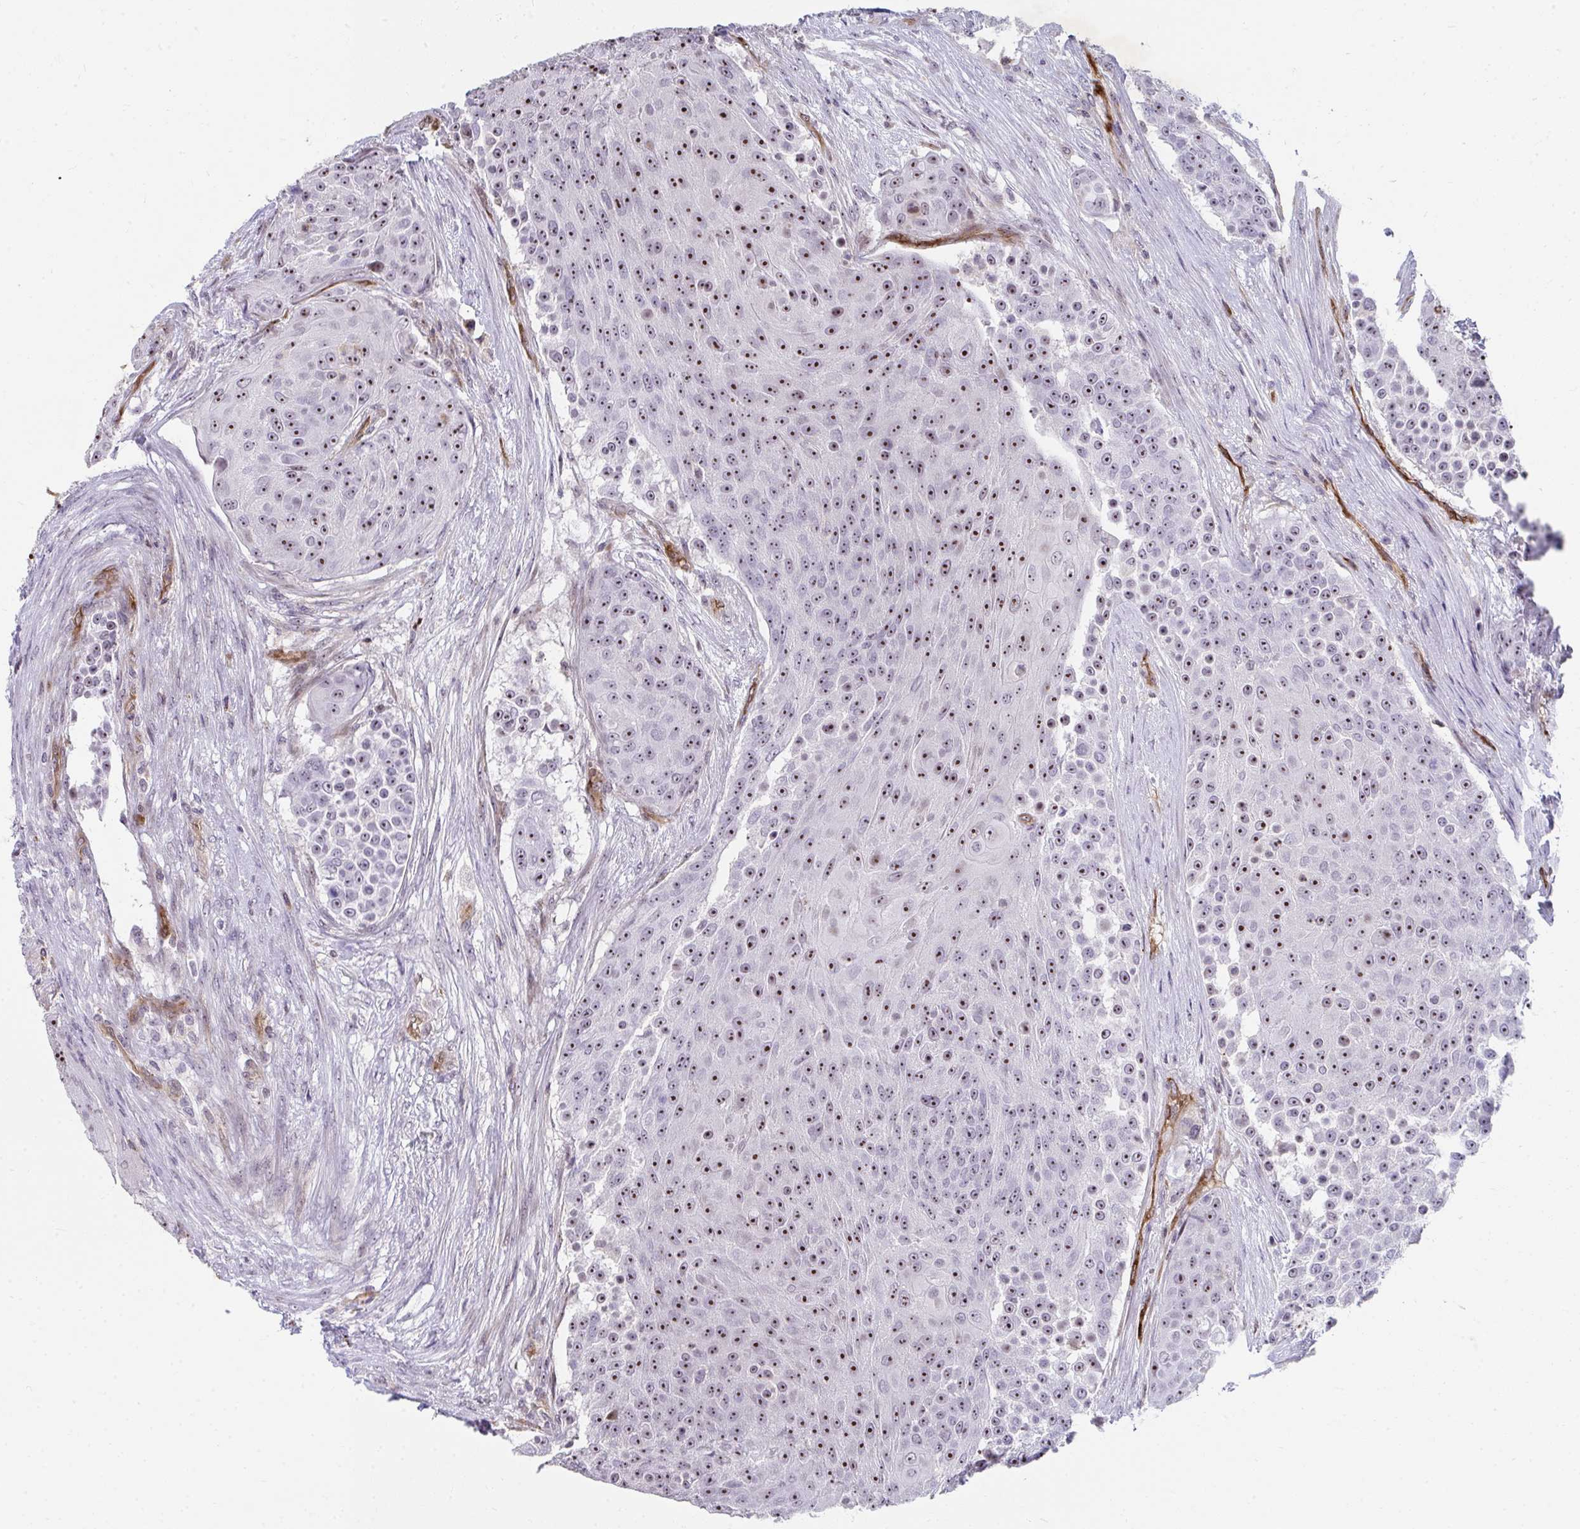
{"staining": {"intensity": "strong", "quantity": ">75%", "location": "nuclear"}, "tissue": "urothelial cancer", "cell_type": "Tumor cells", "image_type": "cancer", "snomed": [{"axis": "morphology", "description": "Urothelial carcinoma, High grade"}, {"axis": "topography", "description": "Urinary bladder"}], "caption": "Immunohistochemical staining of urothelial carcinoma (high-grade) reveals strong nuclear protein positivity in about >75% of tumor cells.", "gene": "FOXN3", "patient": {"sex": "female", "age": 63}}